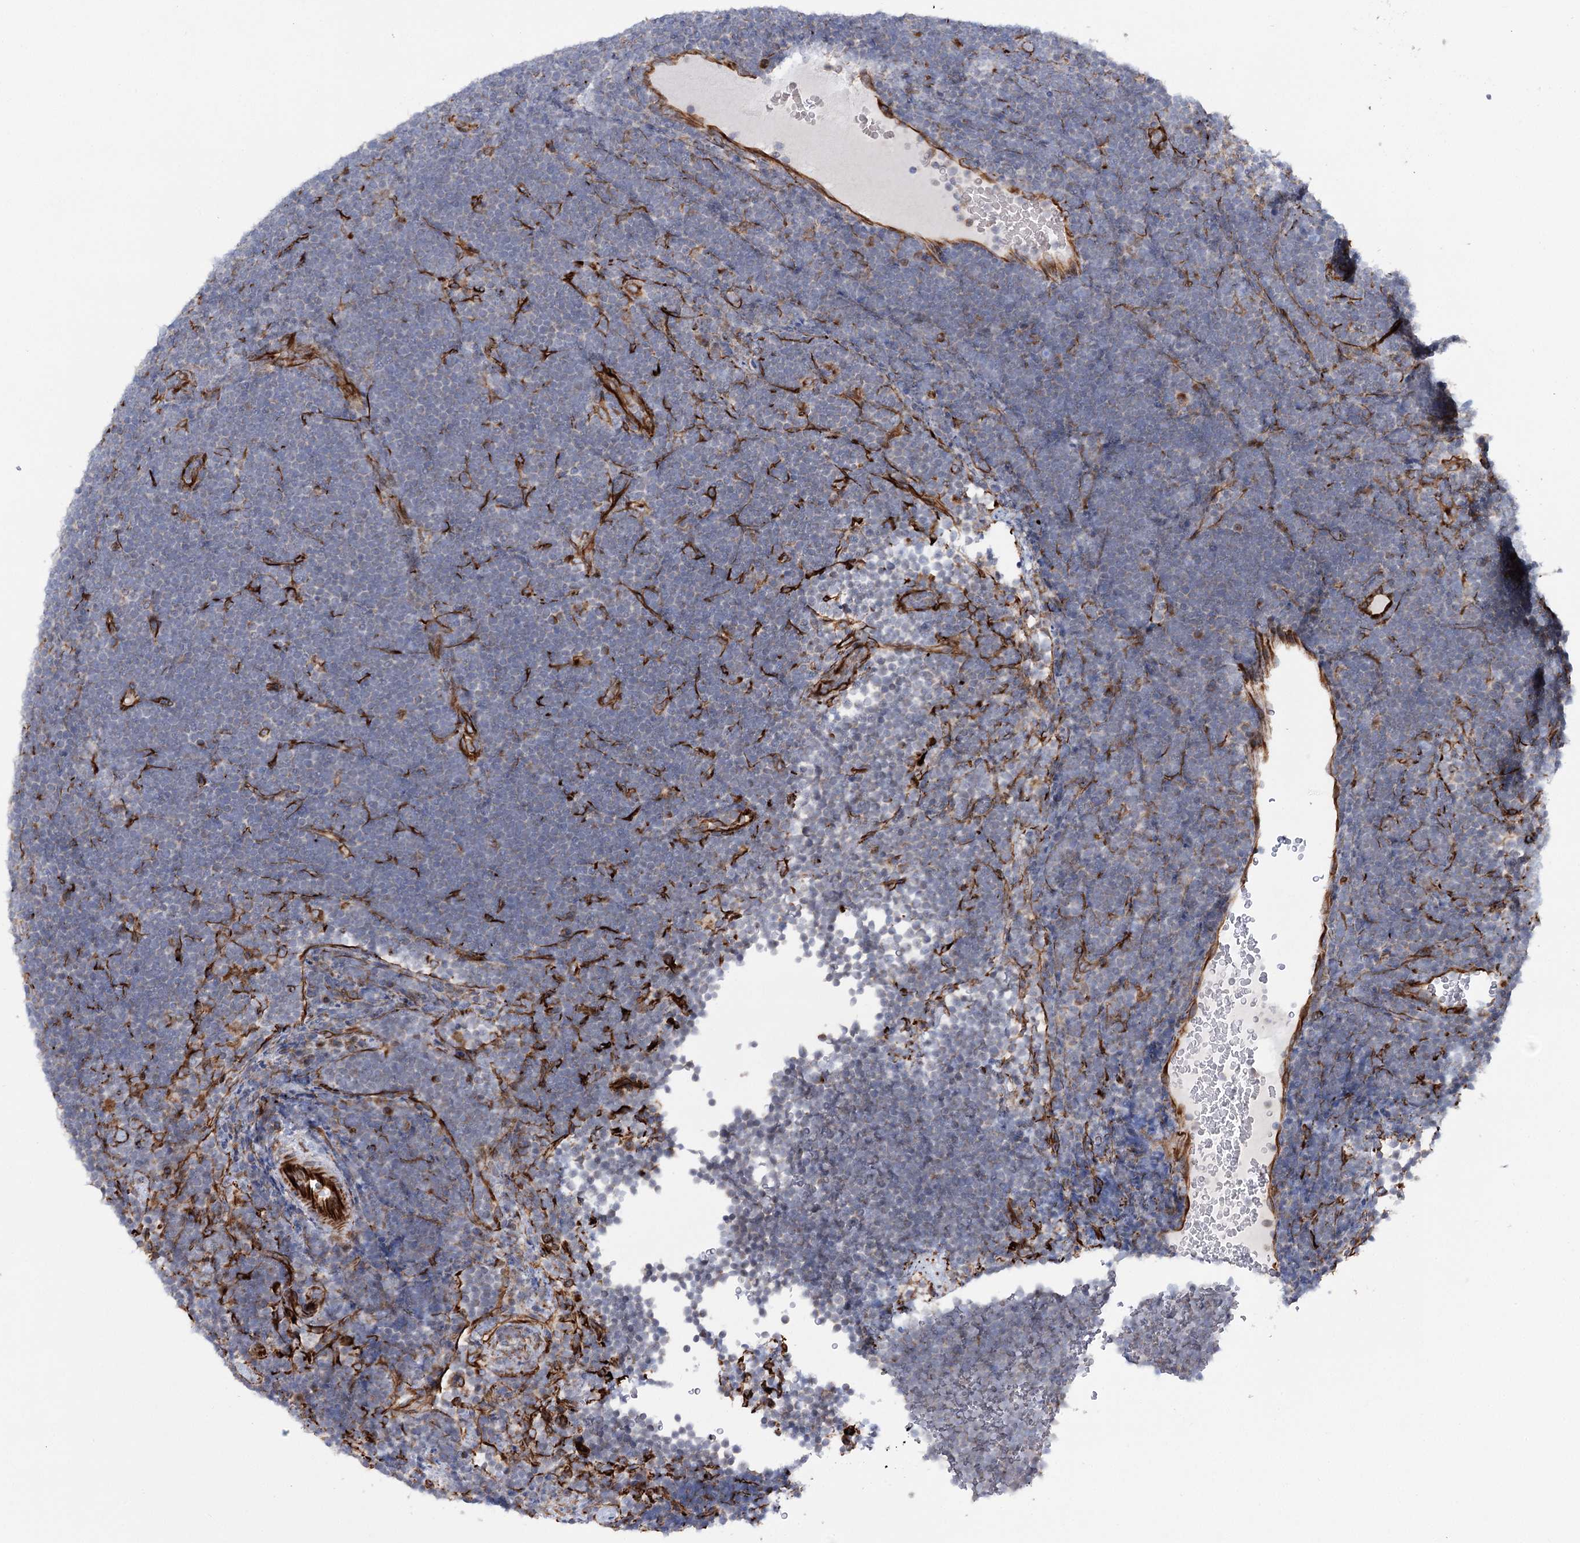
{"staining": {"intensity": "negative", "quantity": "none", "location": "none"}, "tissue": "lymphoma", "cell_type": "Tumor cells", "image_type": "cancer", "snomed": [{"axis": "morphology", "description": "Malignant lymphoma, non-Hodgkin's type, High grade"}, {"axis": "topography", "description": "Lymph node"}], "caption": "Lymphoma was stained to show a protein in brown. There is no significant positivity in tumor cells.", "gene": "DPEP2", "patient": {"sex": "male", "age": 13}}